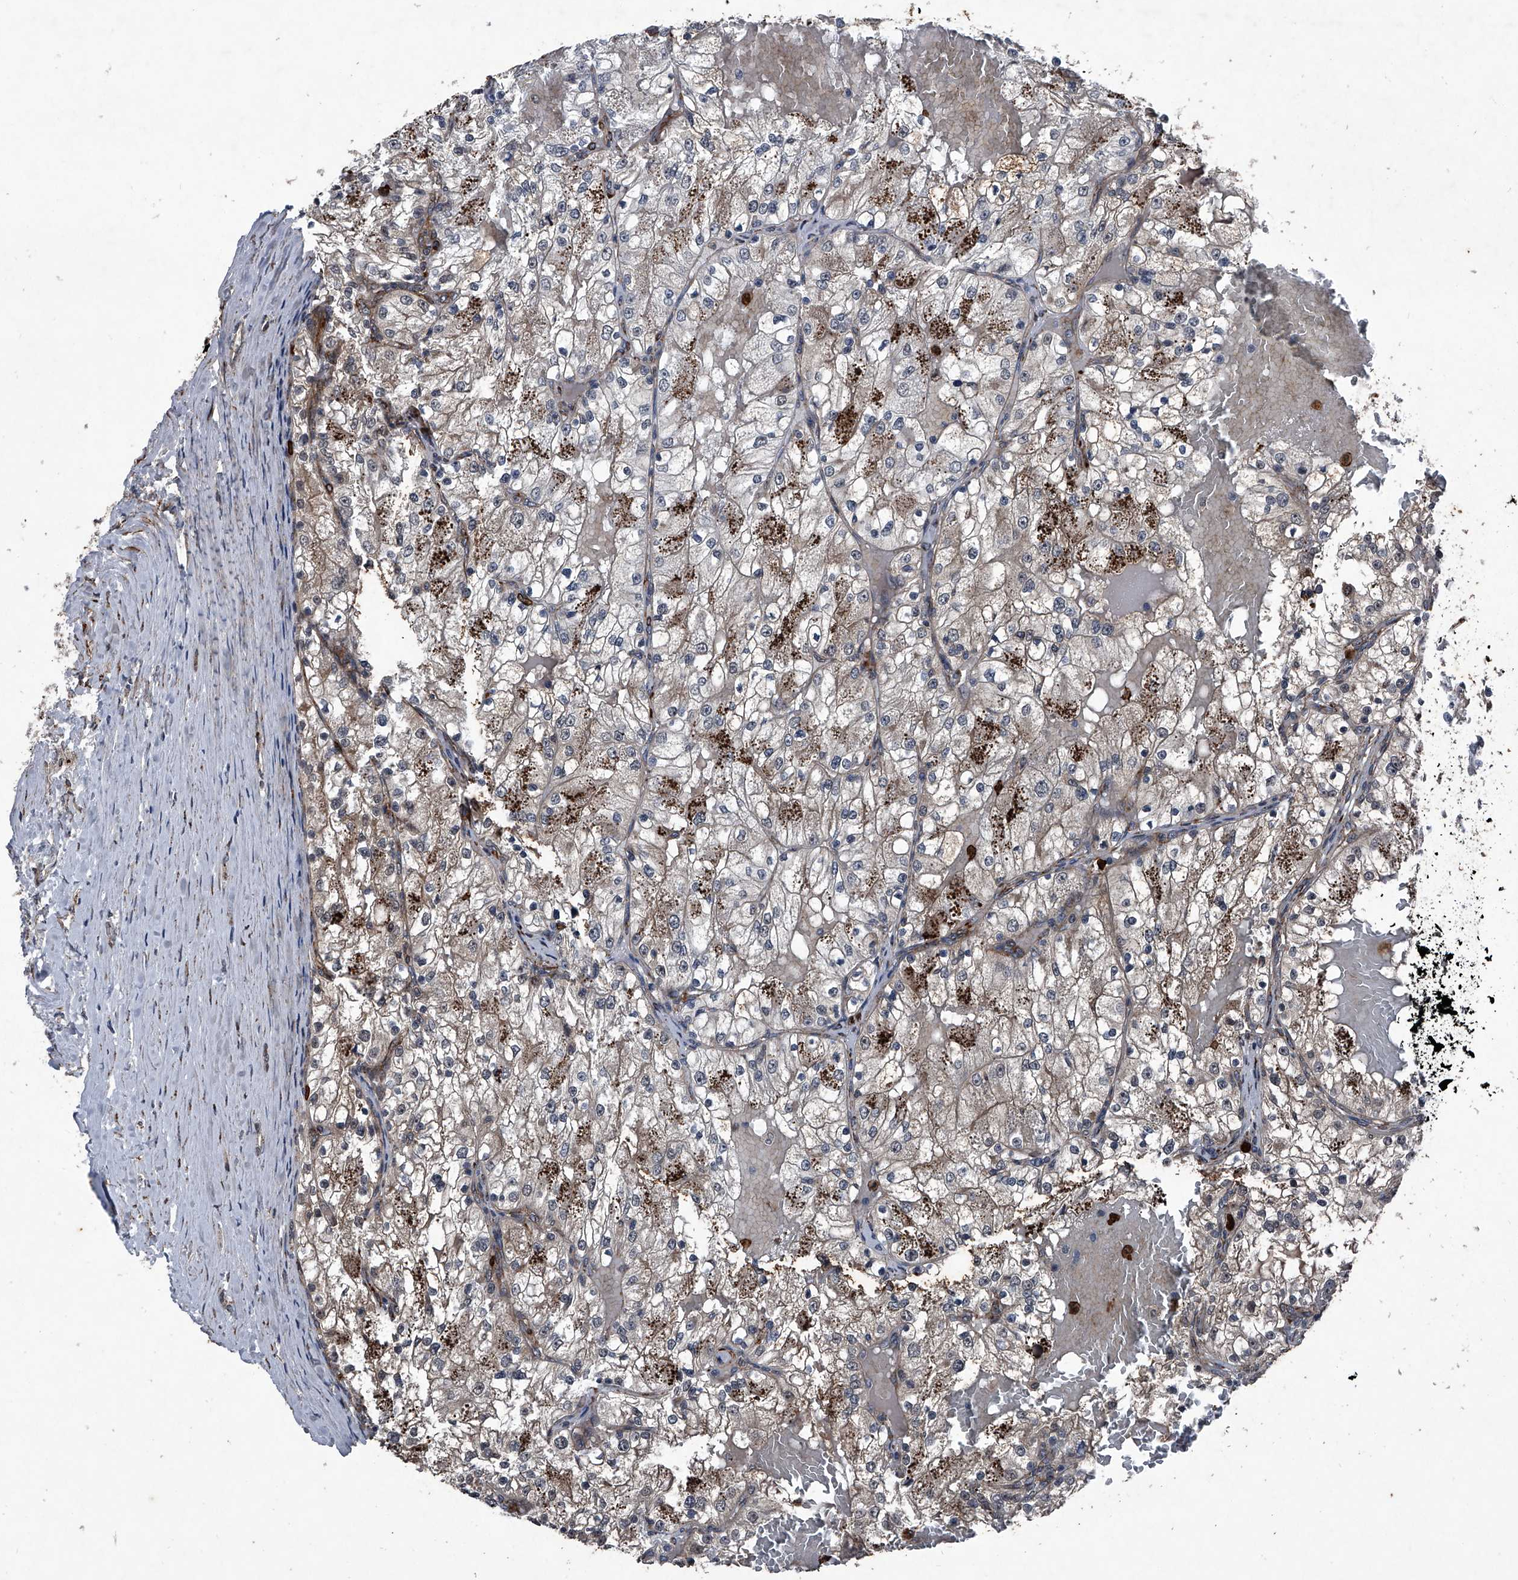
{"staining": {"intensity": "moderate", "quantity": "25%-75%", "location": "cytoplasmic/membranous"}, "tissue": "renal cancer", "cell_type": "Tumor cells", "image_type": "cancer", "snomed": [{"axis": "morphology", "description": "Normal tissue, NOS"}, {"axis": "morphology", "description": "Adenocarcinoma, NOS"}, {"axis": "topography", "description": "Kidney"}], "caption": "Moderate cytoplasmic/membranous expression is present in approximately 25%-75% of tumor cells in renal adenocarcinoma.", "gene": "MAPKAP1", "patient": {"sex": "male", "age": 68}}